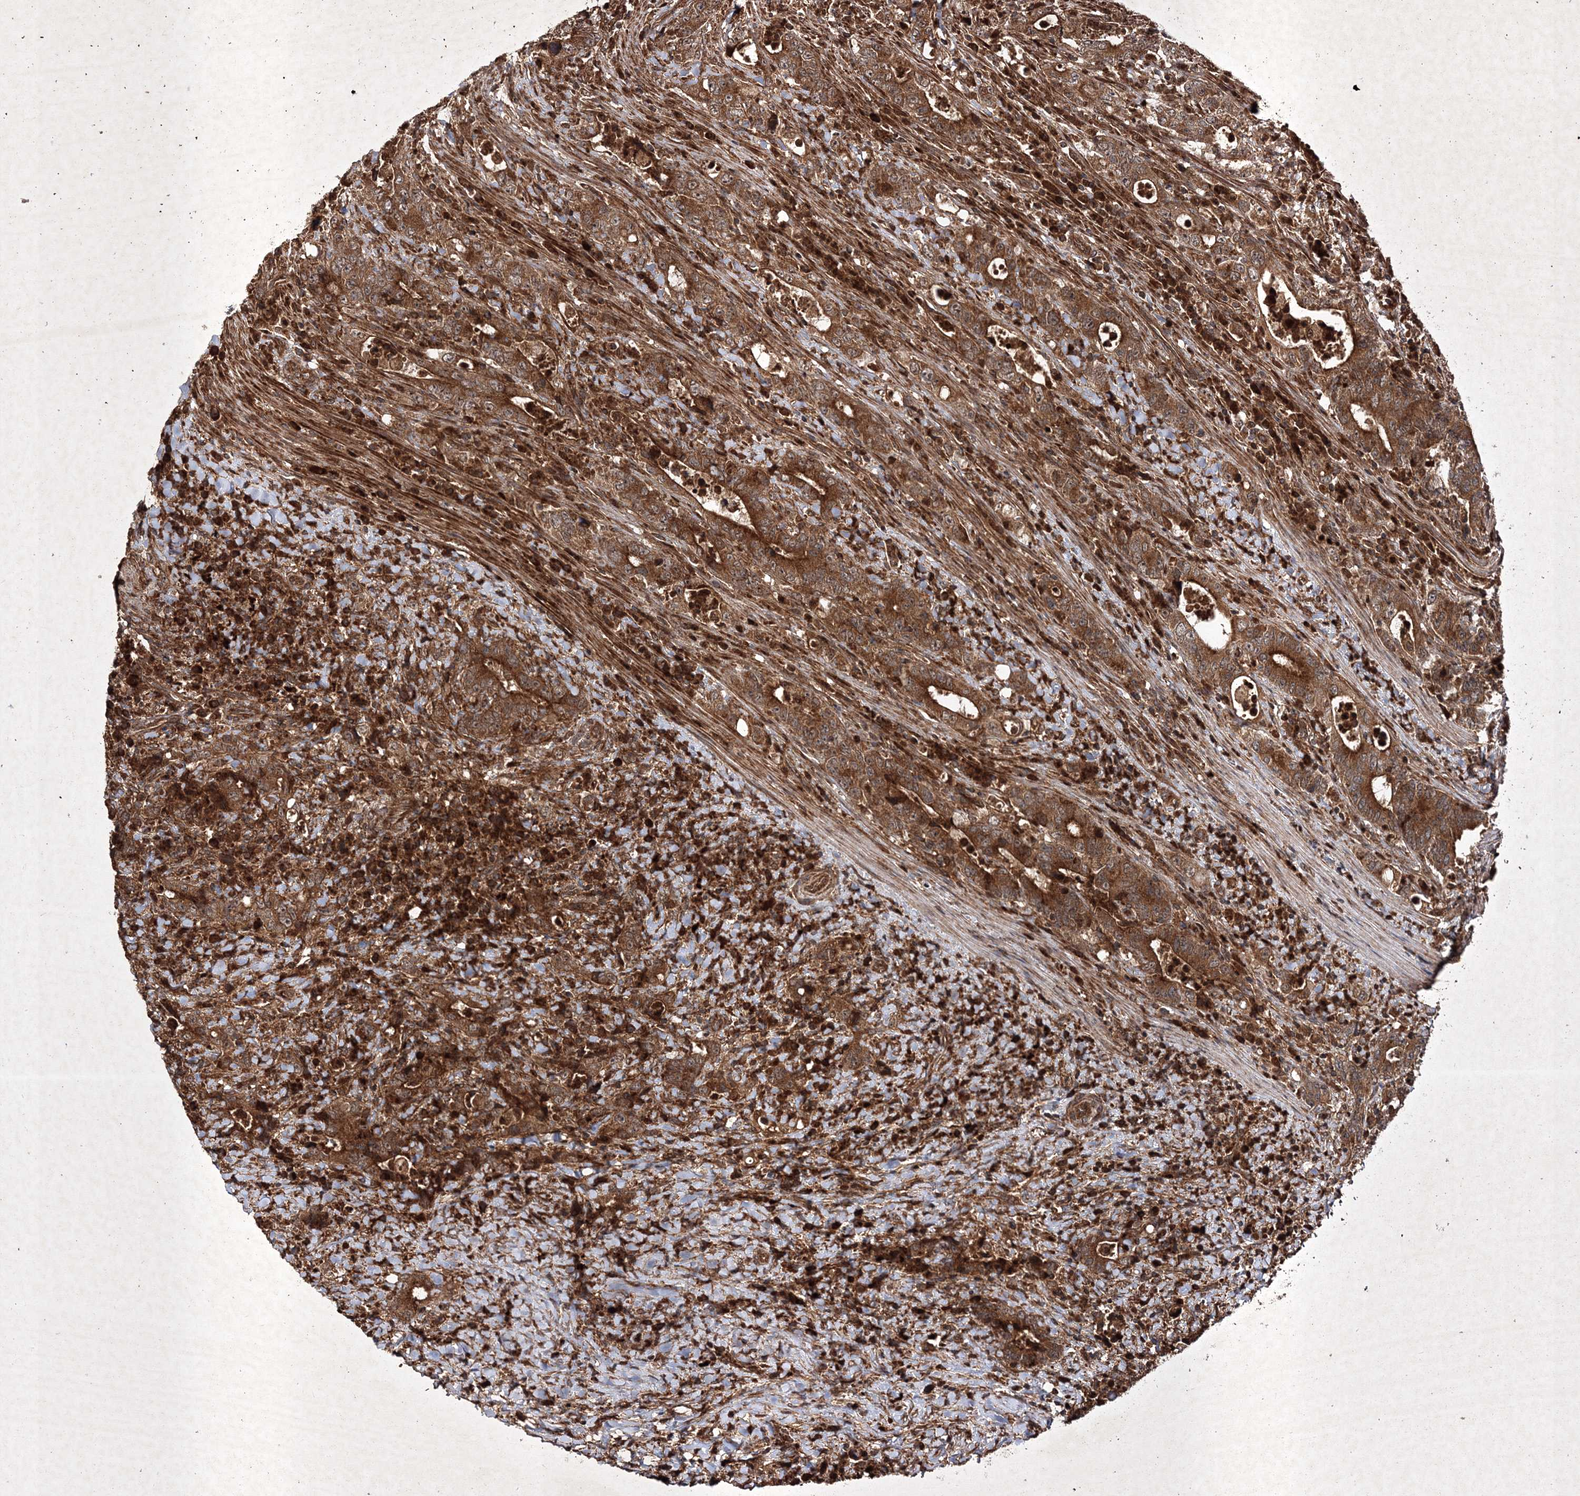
{"staining": {"intensity": "strong", "quantity": ">75%", "location": "cytoplasmic/membranous"}, "tissue": "colorectal cancer", "cell_type": "Tumor cells", "image_type": "cancer", "snomed": [{"axis": "morphology", "description": "Adenocarcinoma, NOS"}, {"axis": "topography", "description": "Colon"}], "caption": "Immunohistochemical staining of human adenocarcinoma (colorectal) exhibits strong cytoplasmic/membranous protein expression in approximately >75% of tumor cells. Using DAB (3,3'-diaminobenzidine) (brown) and hematoxylin (blue) stains, captured at high magnification using brightfield microscopy.", "gene": "DNAJC13", "patient": {"sex": "female", "age": 75}}